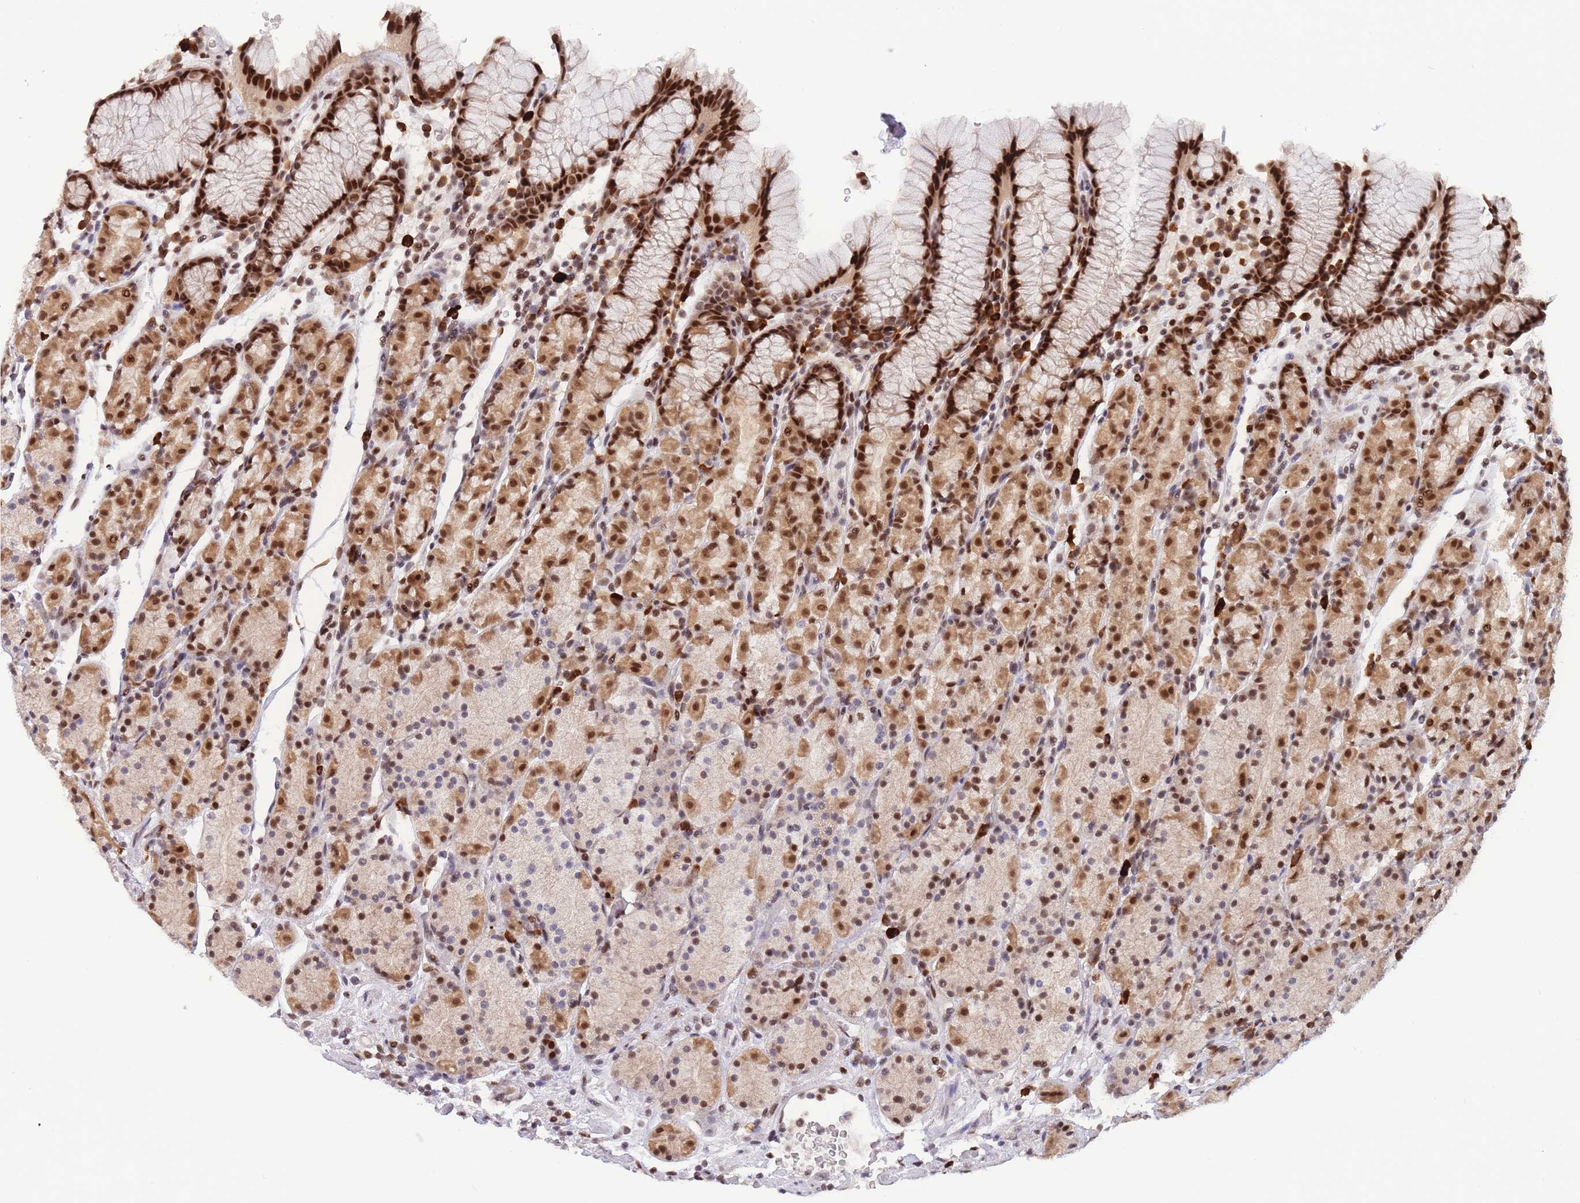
{"staining": {"intensity": "strong", "quantity": ">75%", "location": "nuclear"}, "tissue": "stomach", "cell_type": "Glandular cells", "image_type": "normal", "snomed": [{"axis": "morphology", "description": "Normal tissue, NOS"}, {"axis": "topography", "description": "Stomach, upper"}, {"axis": "topography", "description": "Stomach"}], "caption": "Normal stomach exhibits strong nuclear positivity in approximately >75% of glandular cells, visualized by immunohistochemistry.", "gene": "SMAD9", "patient": {"sex": "male", "age": 62}}